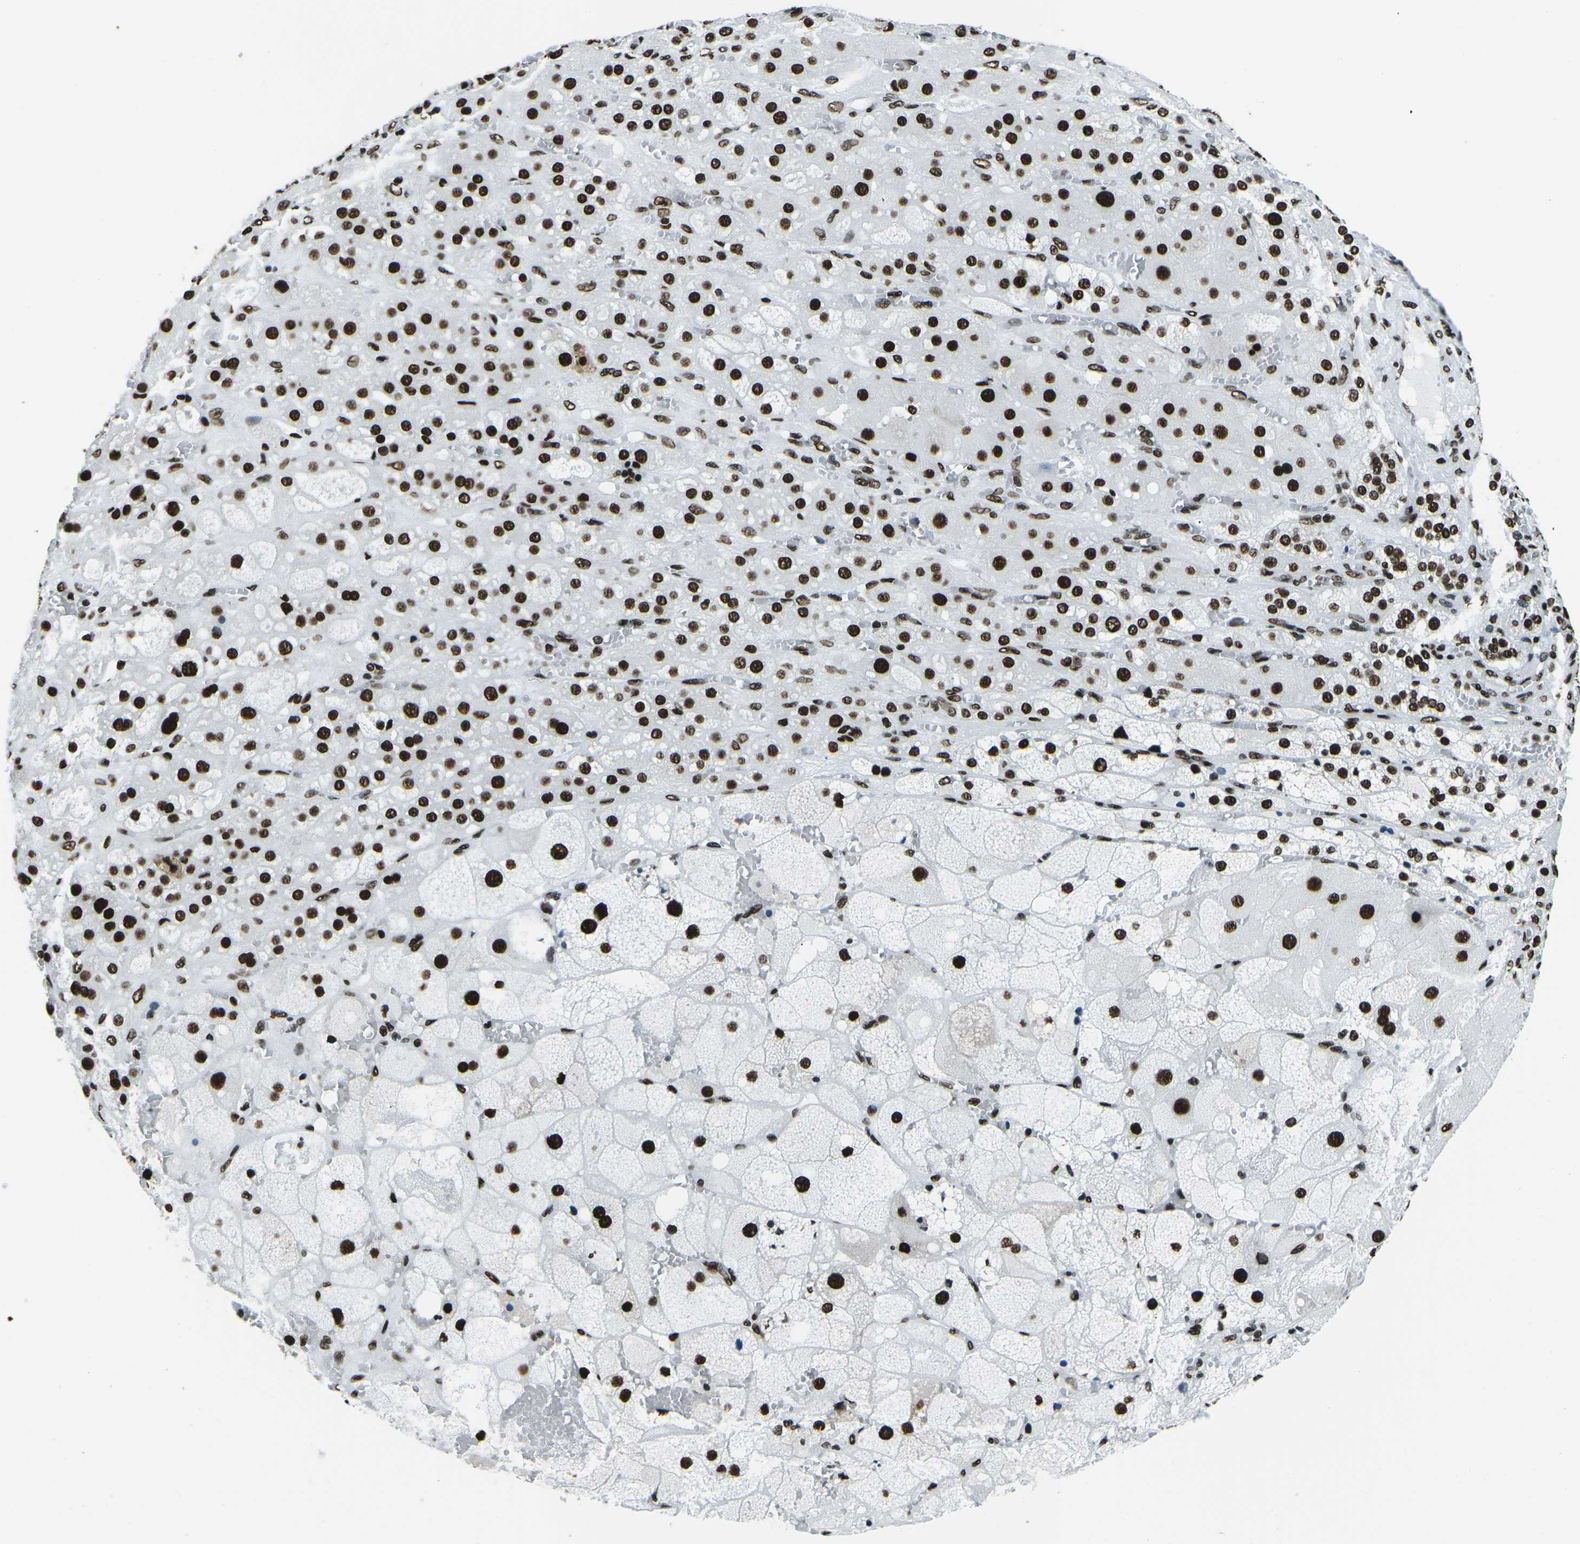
{"staining": {"intensity": "strong", "quantity": ">75%", "location": "nuclear"}, "tissue": "adrenal gland", "cell_type": "Glandular cells", "image_type": "normal", "snomed": [{"axis": "morphology", "description": "Normal tissue, NOS"}, {"axis": "topography", "description": "Adrenal gland"}], "caption": "Protein expression by immunohistochemistry (IHC) reveals strong nuclear positivity in about >75% of glandular cells in unremarkable adrenal gland. (DAB (3,3'-diaminobenzidine) IHC, brown staining for protein, blue staining for nuclei).", "gene": "HNRNPL", "patient": {"sex": "female", "age": 47}}